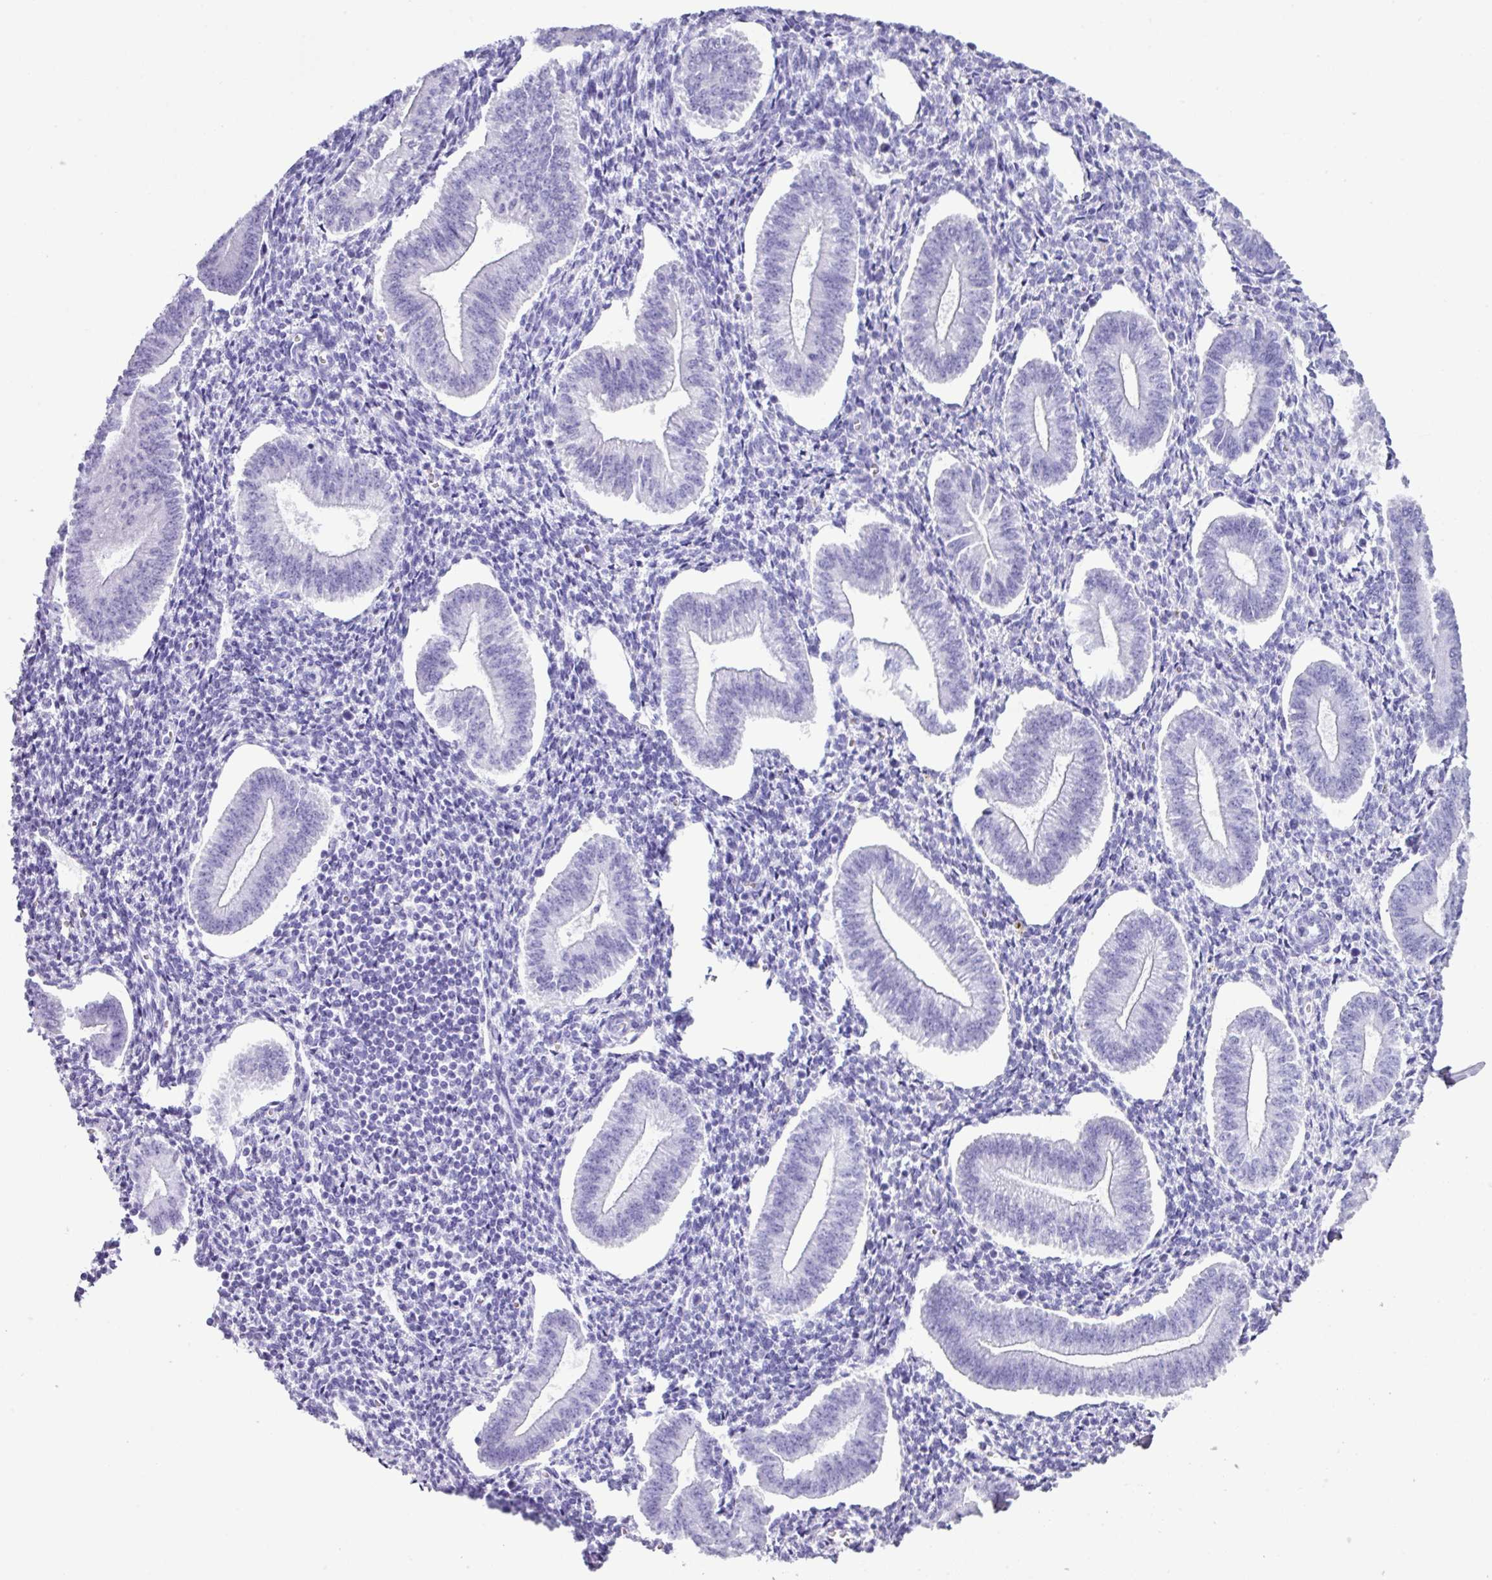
{"staining": {"intensity": "negative", "quantity": "none", "location": "none"}, "tissue": "endometrium", "cell_type": "Cells in endometrial stroma", "image_type": "normal", "snomed": [{"axis": "morphology", "description": "Normal tissue, NOS"}, {"axis": "topography", "description": "Endometrium"}], "caption": "DAB immunohistochemical staining of unremarkable human endometrium displays no significant positivity in cells in endometrial stroma. (DAB immunohistochemistry (IHC) with hematoxylin counter stain).", "gene": "RGS21", "patient": {"sex": "female", "age": 34}}